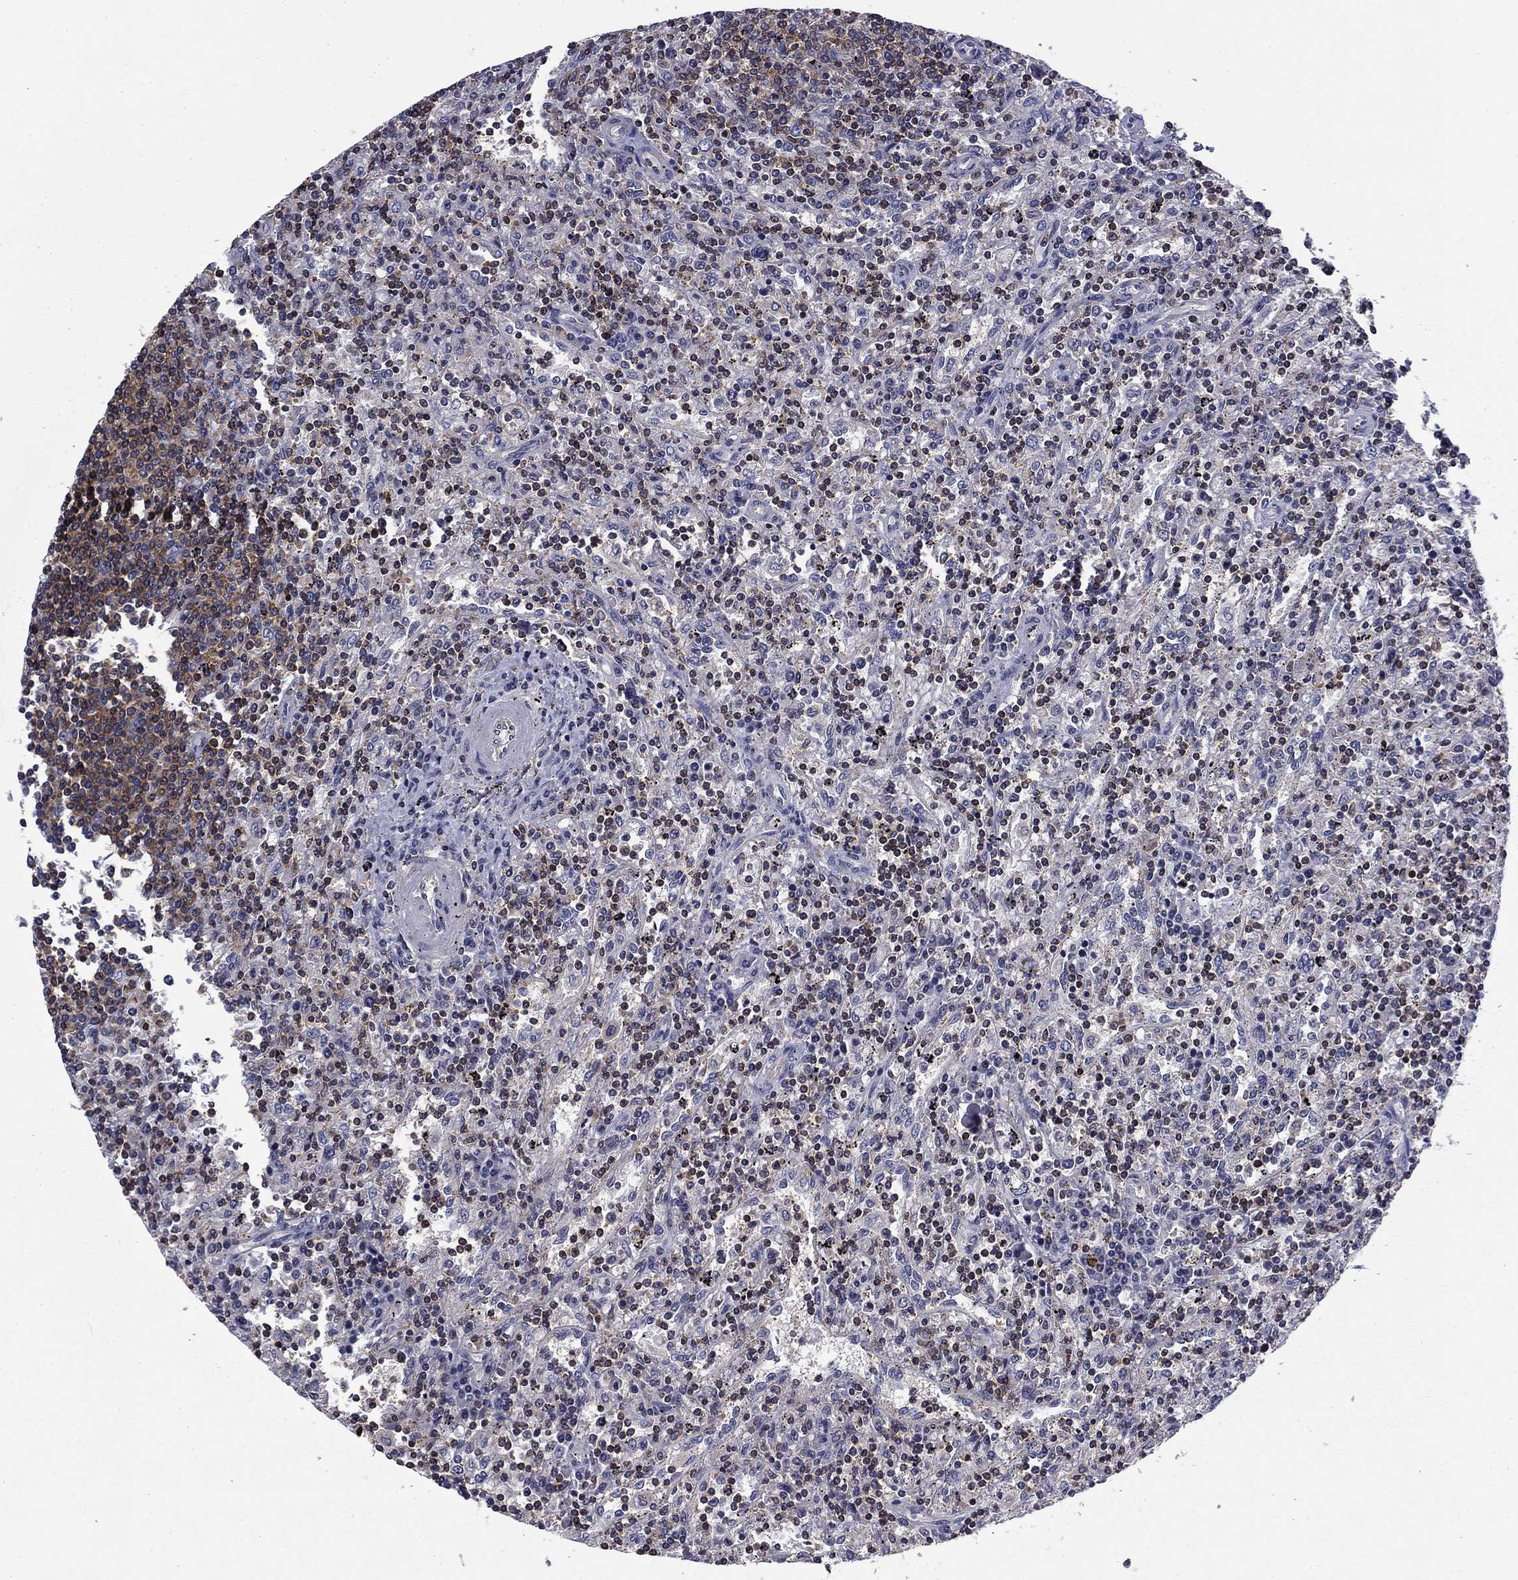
{"staining": {"intensity": "negative", "quantity": "none", "location": "none"}, "tissue": "lymphoma", "cell_type": "Tumor cells", "image_type": "cancer", "snomed": [{"axis": "morphology", "description": "Malignant lymphoma, non-Hodgkin's type, Low grade"}, {"axis": "topography", "description": "Spleen"}], "caption": "Human lymphoma stained for a protein using immunohistochemistry (IHC) exhibits no expression in tumor cells.", "gene": "ARHGAP45", "patient": {"sex": "male", "age": 62}}